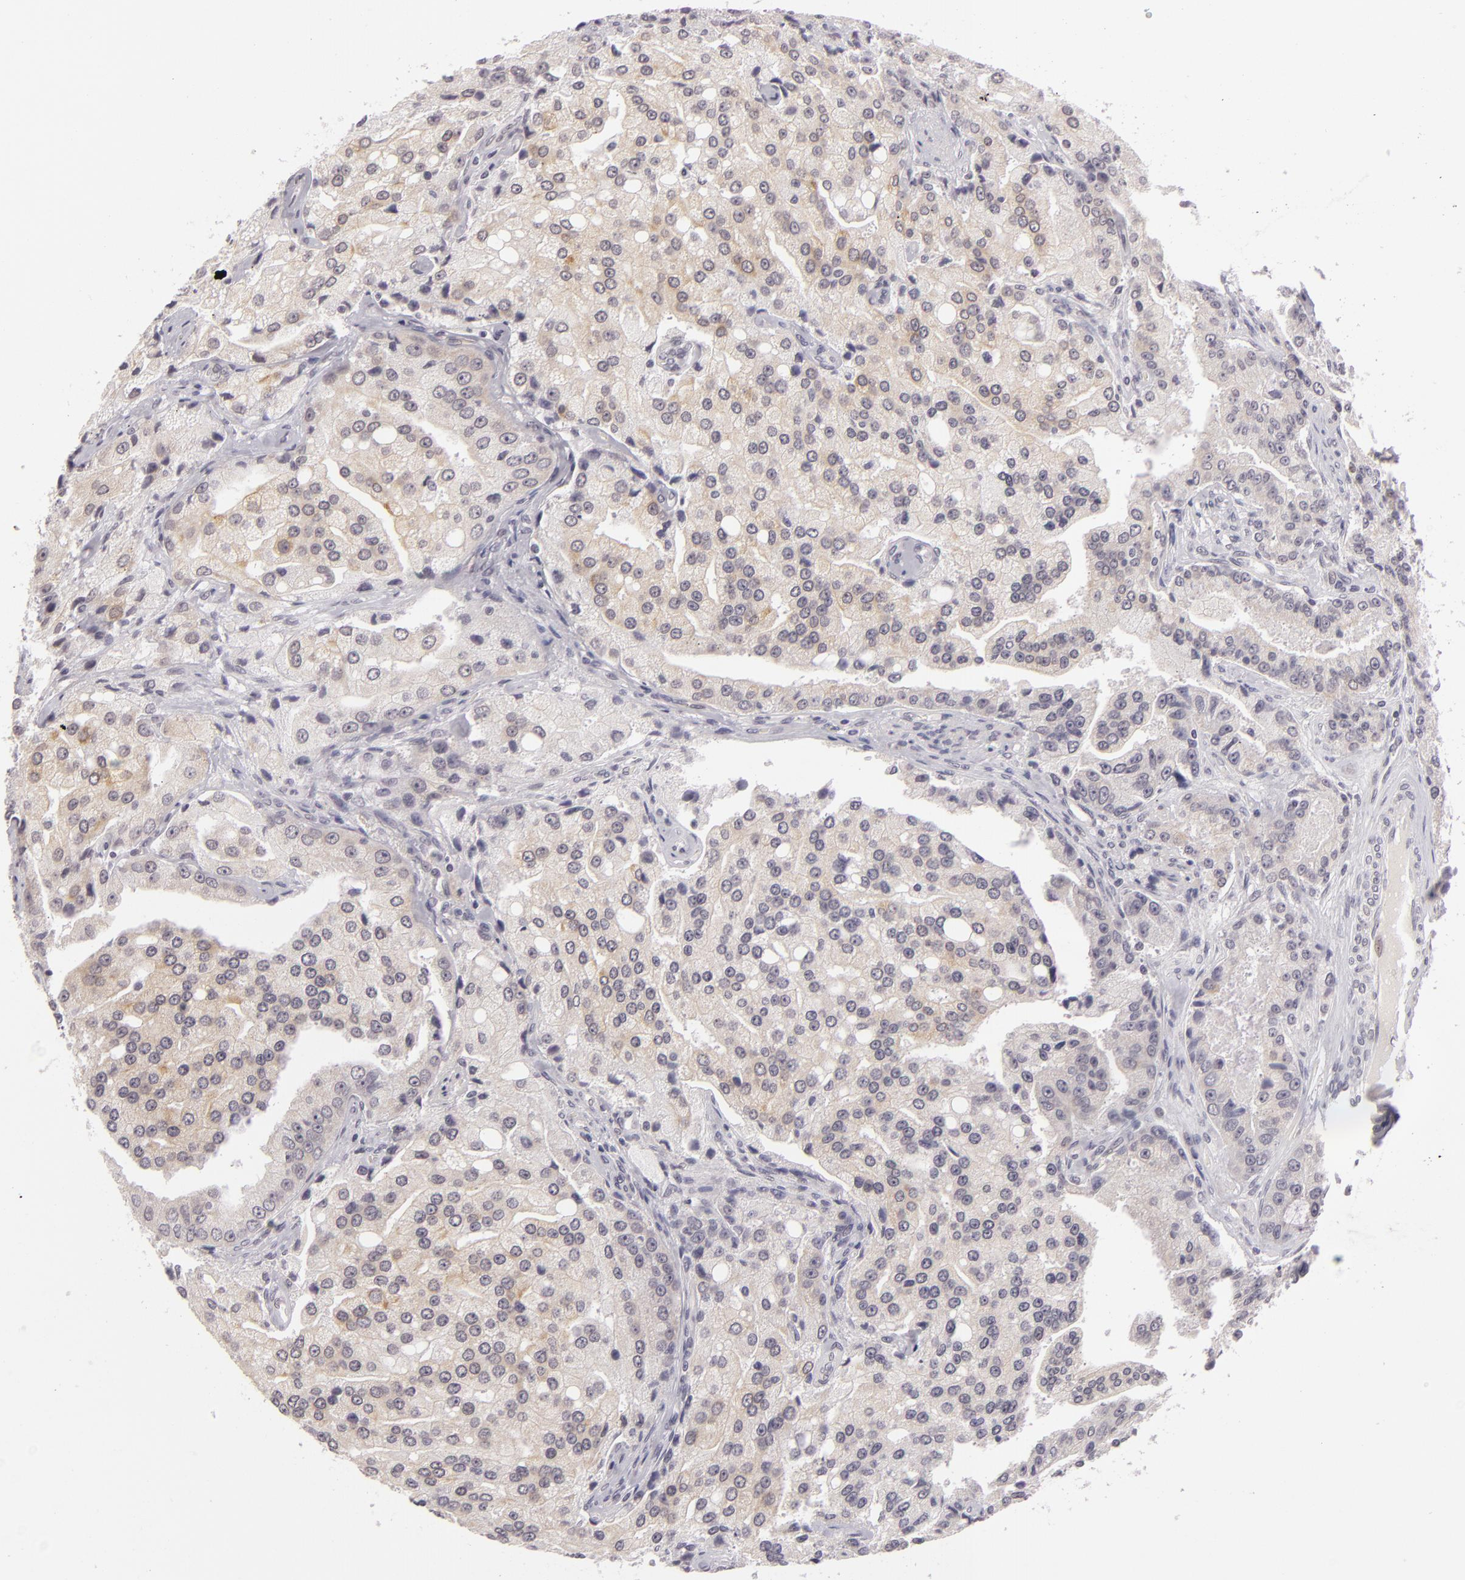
{"staining": {"intensity": "weak", "quantity": "<25%", "location": "cytoplasmic/membranous"}, "tissue": "prostate cancer", "cell_type": "Tumor cells", "image_type": "cancer", "snomed": [{"axis": "morphology", "description": "Adenocarcinoma, Medium grade"}, {"axis": "topography", "description": "Prostate"}], "caption": "IHC photomicrograph of neoplastic tissue: prostate adenocarcinoma (medium-grade) stained with DAB (3,3'-diaminobenzidine) shows no significant protein expression in tumor cells. The staining was performed using DAB to visualize the protein expression in brown, while the nuclei were stained in blue with hematoxylin (Magnification: 20x).", "gene": "ZNF205", "patient": {"sex": "male", "age": 72}}